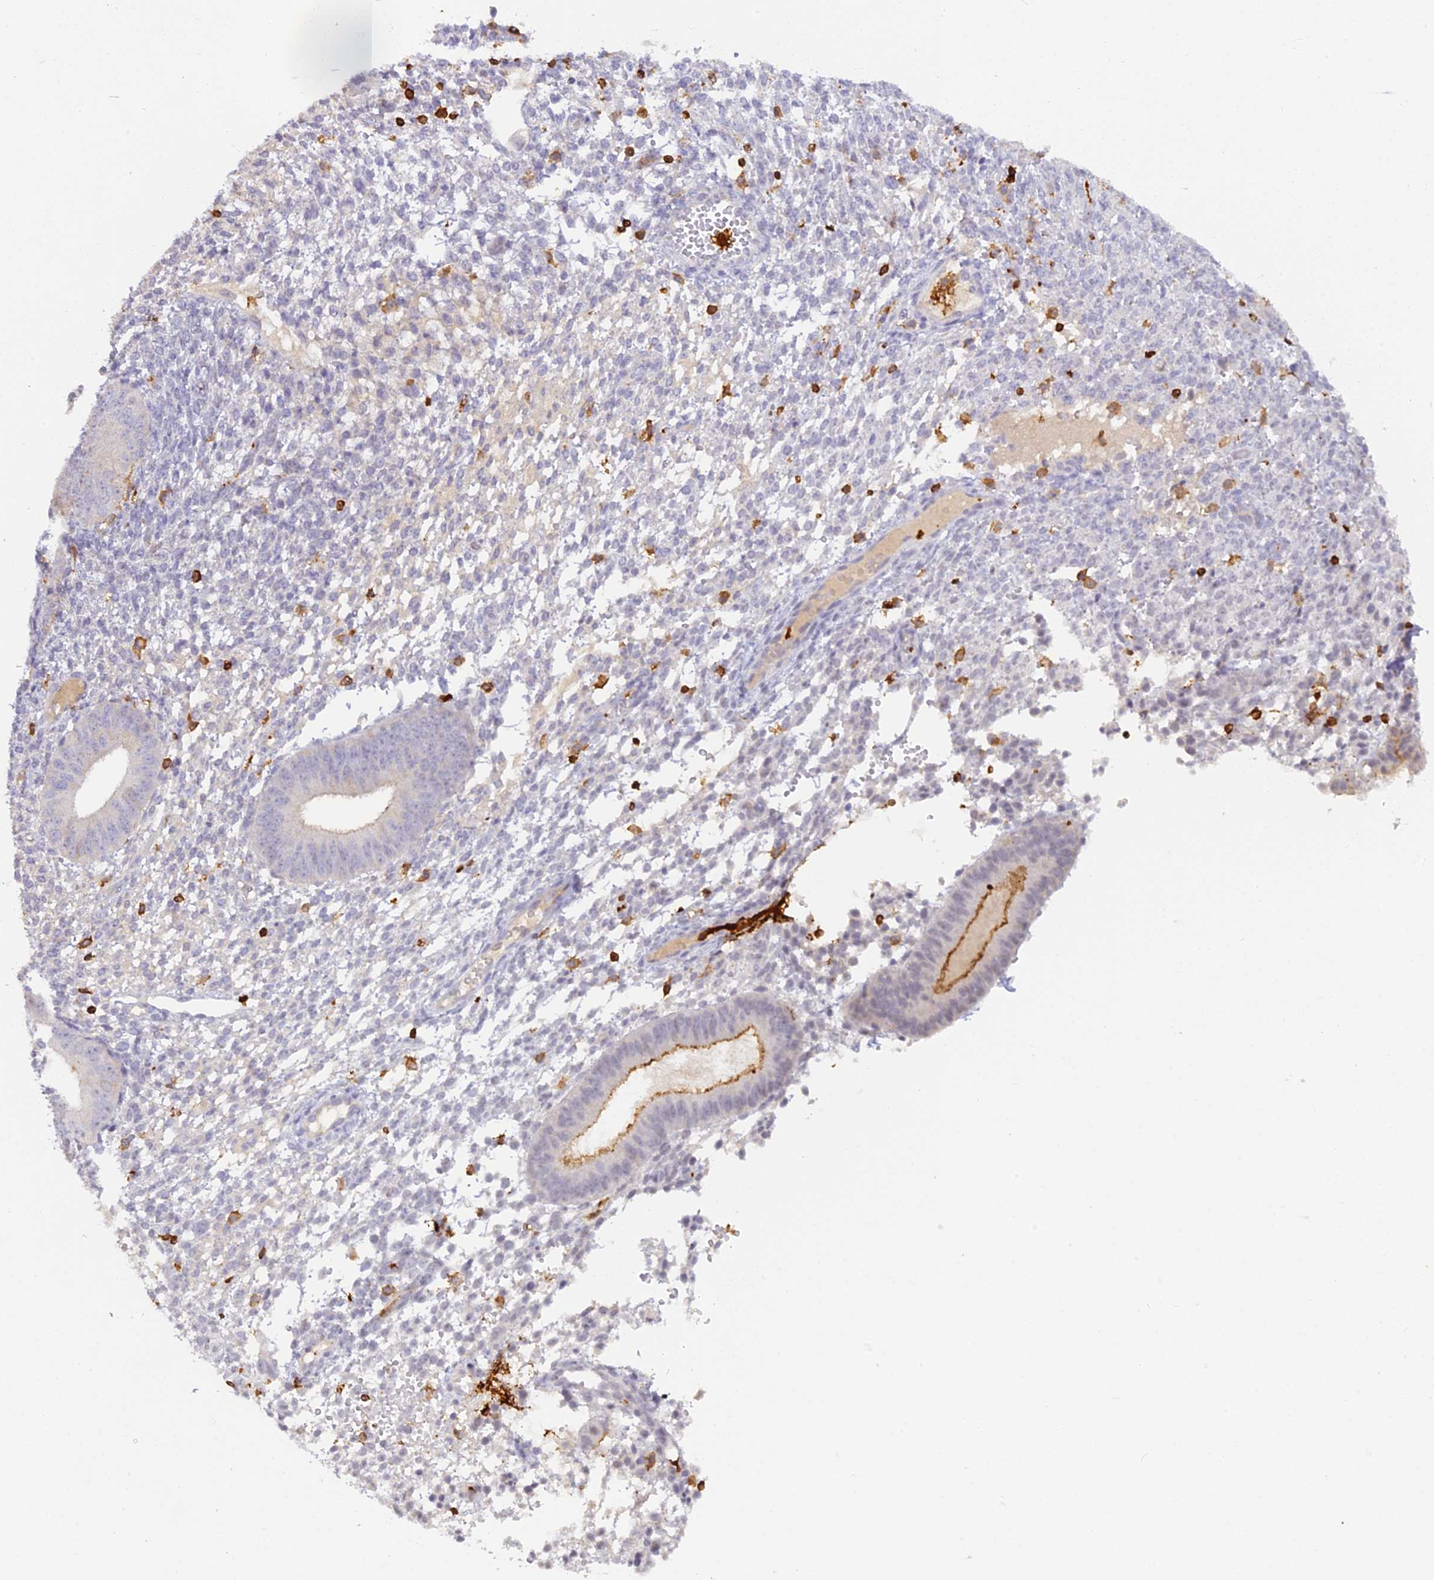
{"staining": {"intensity": "negative", "quantity": "none", "location": "none"}, "tissue": "endometrium", "cell_type": "Cells in endometrial stroma", "image_type": "normal", "snomed": [{"axis": "morphology", "description": "Normal tissue, NOS"}, {"axis": "topography", "description": "Endometrium"}], "caption": "The image exhibits no staining of cells in endometrial stroma in benign endometrium. Nuclei are stained in blue.", "gene": "FYB1", "patient": {"sex": "female", "age": 49}}